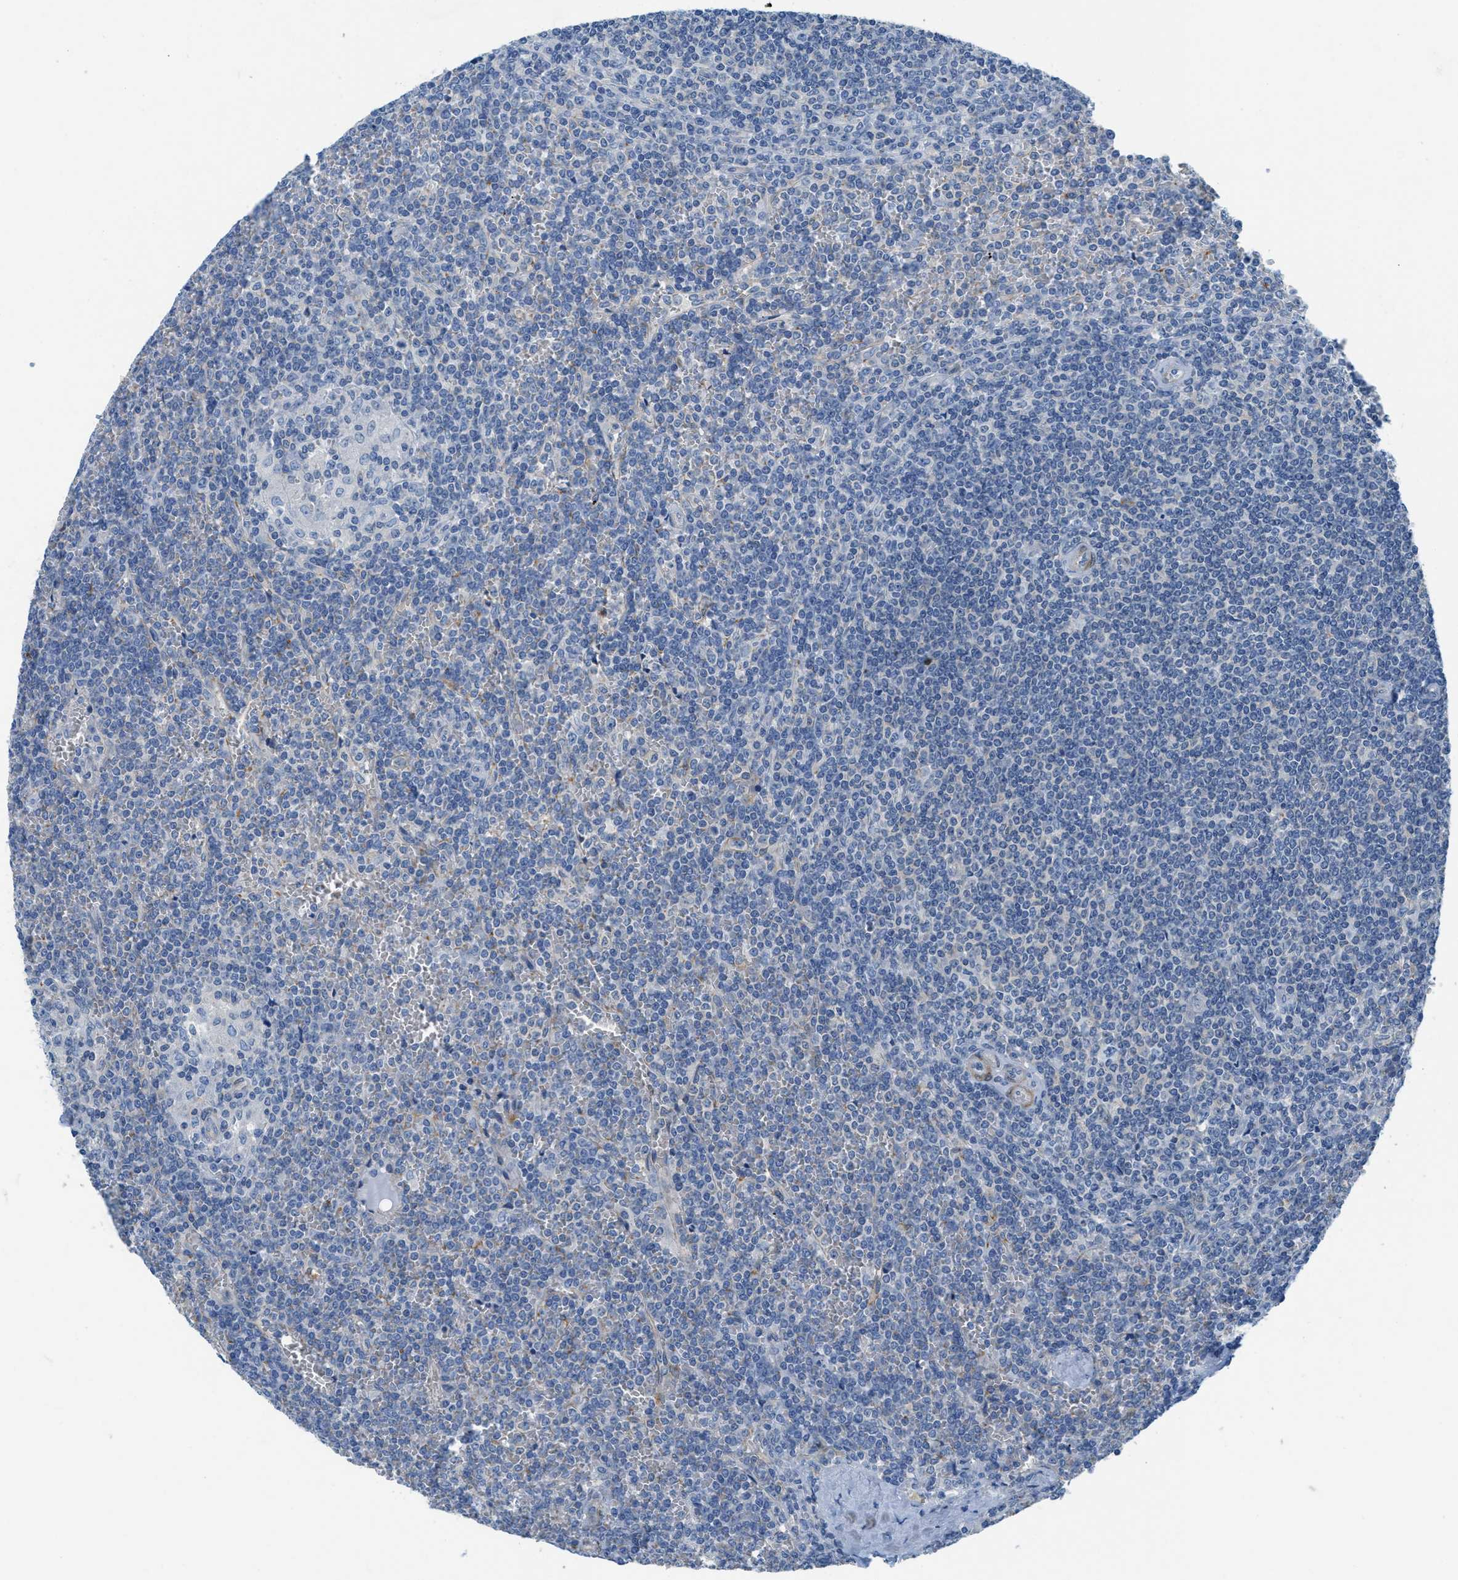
{"staining": {"intensity": "negative", "quantity": "none", "location": "none"}, "tissue": "lymphoma", "cell_type": "Tumor cells", "image_type": "cancer", "snomed": [{"axis": "morphology", "description": "Malignant lymphoma, non-Hodgkin's type, Low grade"}, {"axis": "topography", "description": "Spleen"}], "caption": "Immunohistochemistry (IHC) micrograph of low-grade malignant lymphoma, non-Hodgkin's type stained for a protein (brown), which reveals no staining in tumor cells.", "gene": "MAPRE2", "patient": {"sex": "female", "age": 19}}